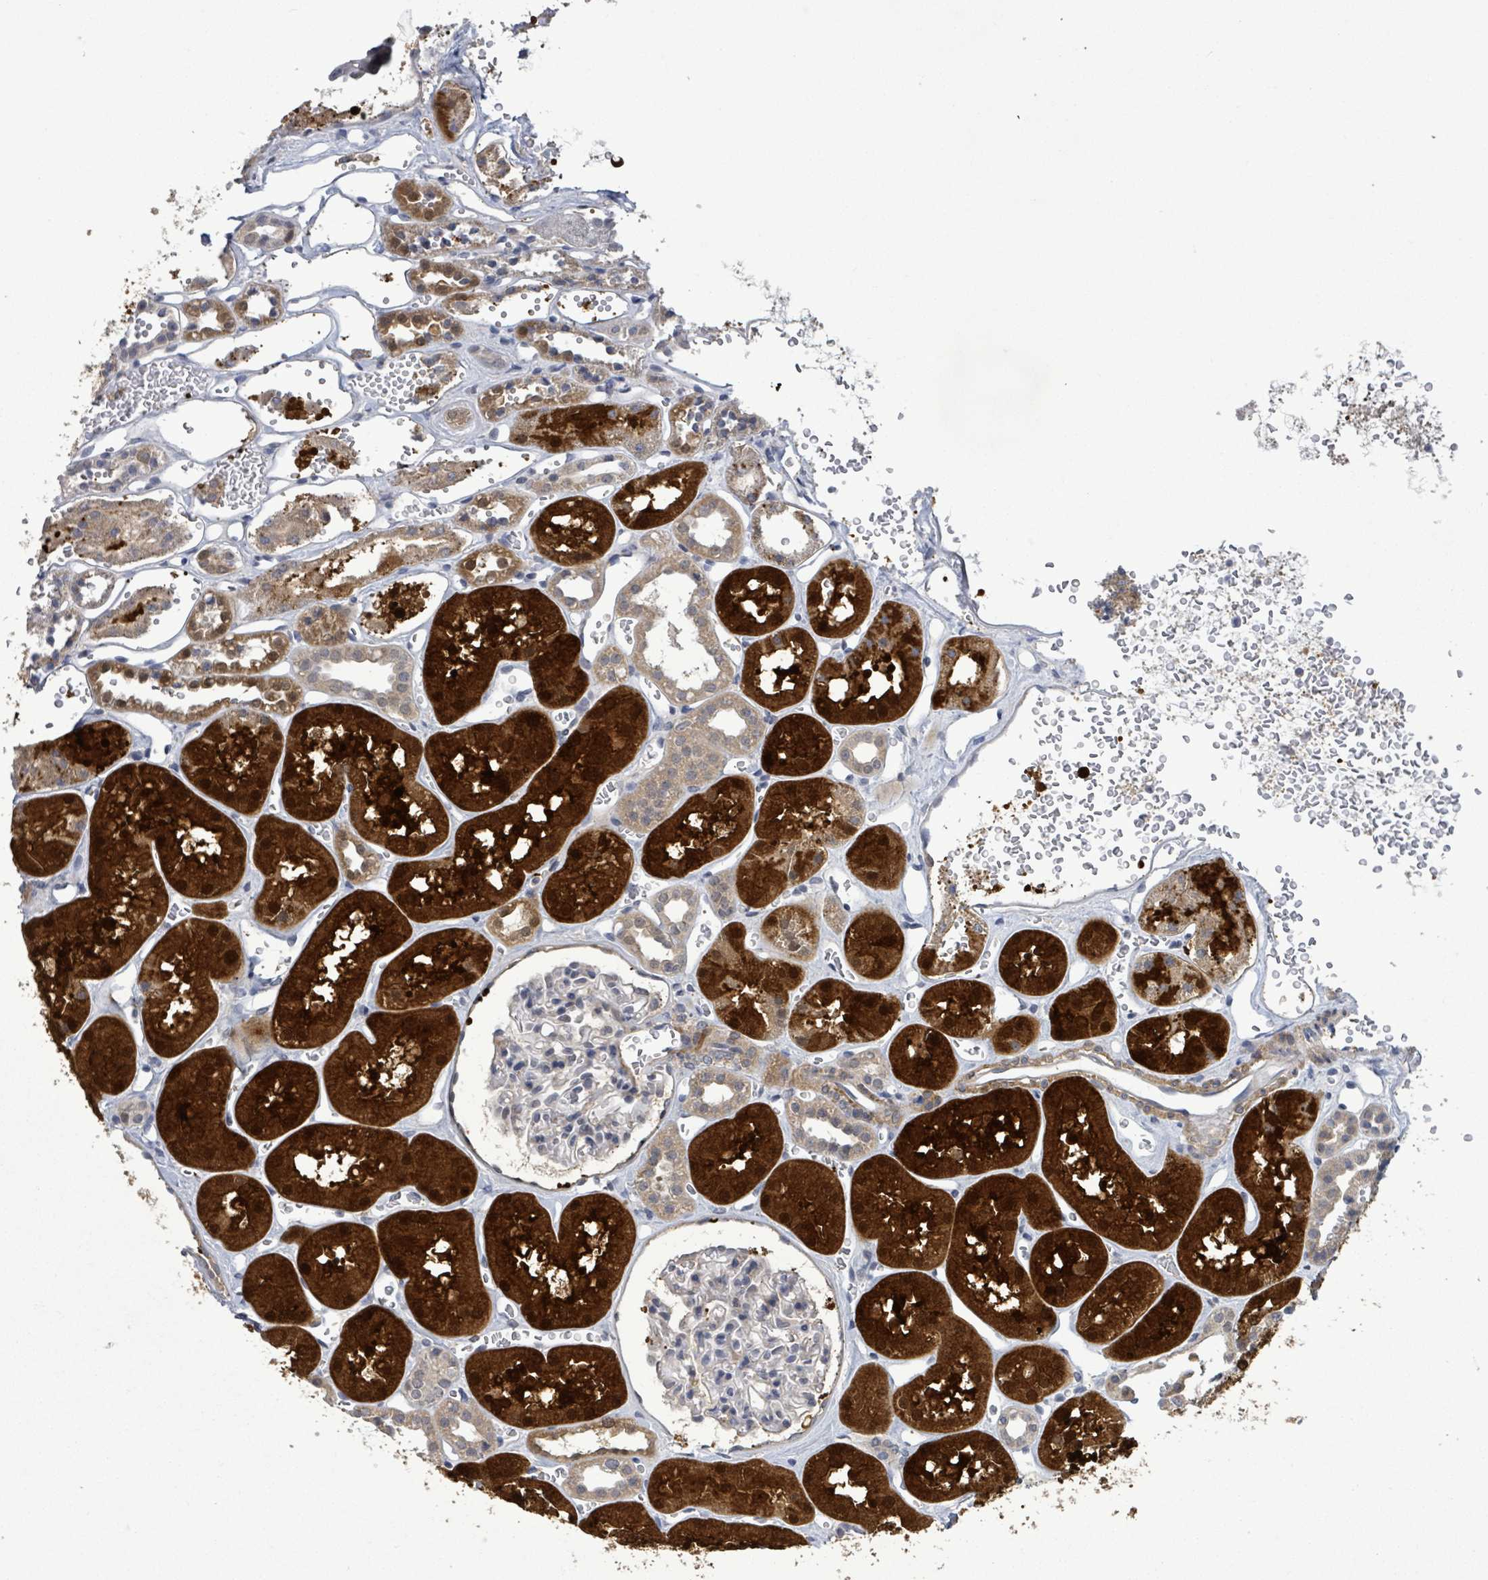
{"staining": {"intensity": "negative", "quantity": "none", "location": "none"}, "tissue": "kidney", "cell_type": "Cells in glomeruli", "image_type": "normal", "snomed": [{"axis": "morphology", "description": "Normal tissue, NOS"}, {"axis": "topography", "description": "Kidney"}], "caption": "Immunohistochemistry image of normal kidney: human kidney stained with DAB shows no significant protein expression in cells in glomeruli.", "gene": "AMMECR1", "patient": {"sex": "female", "age": 41}}